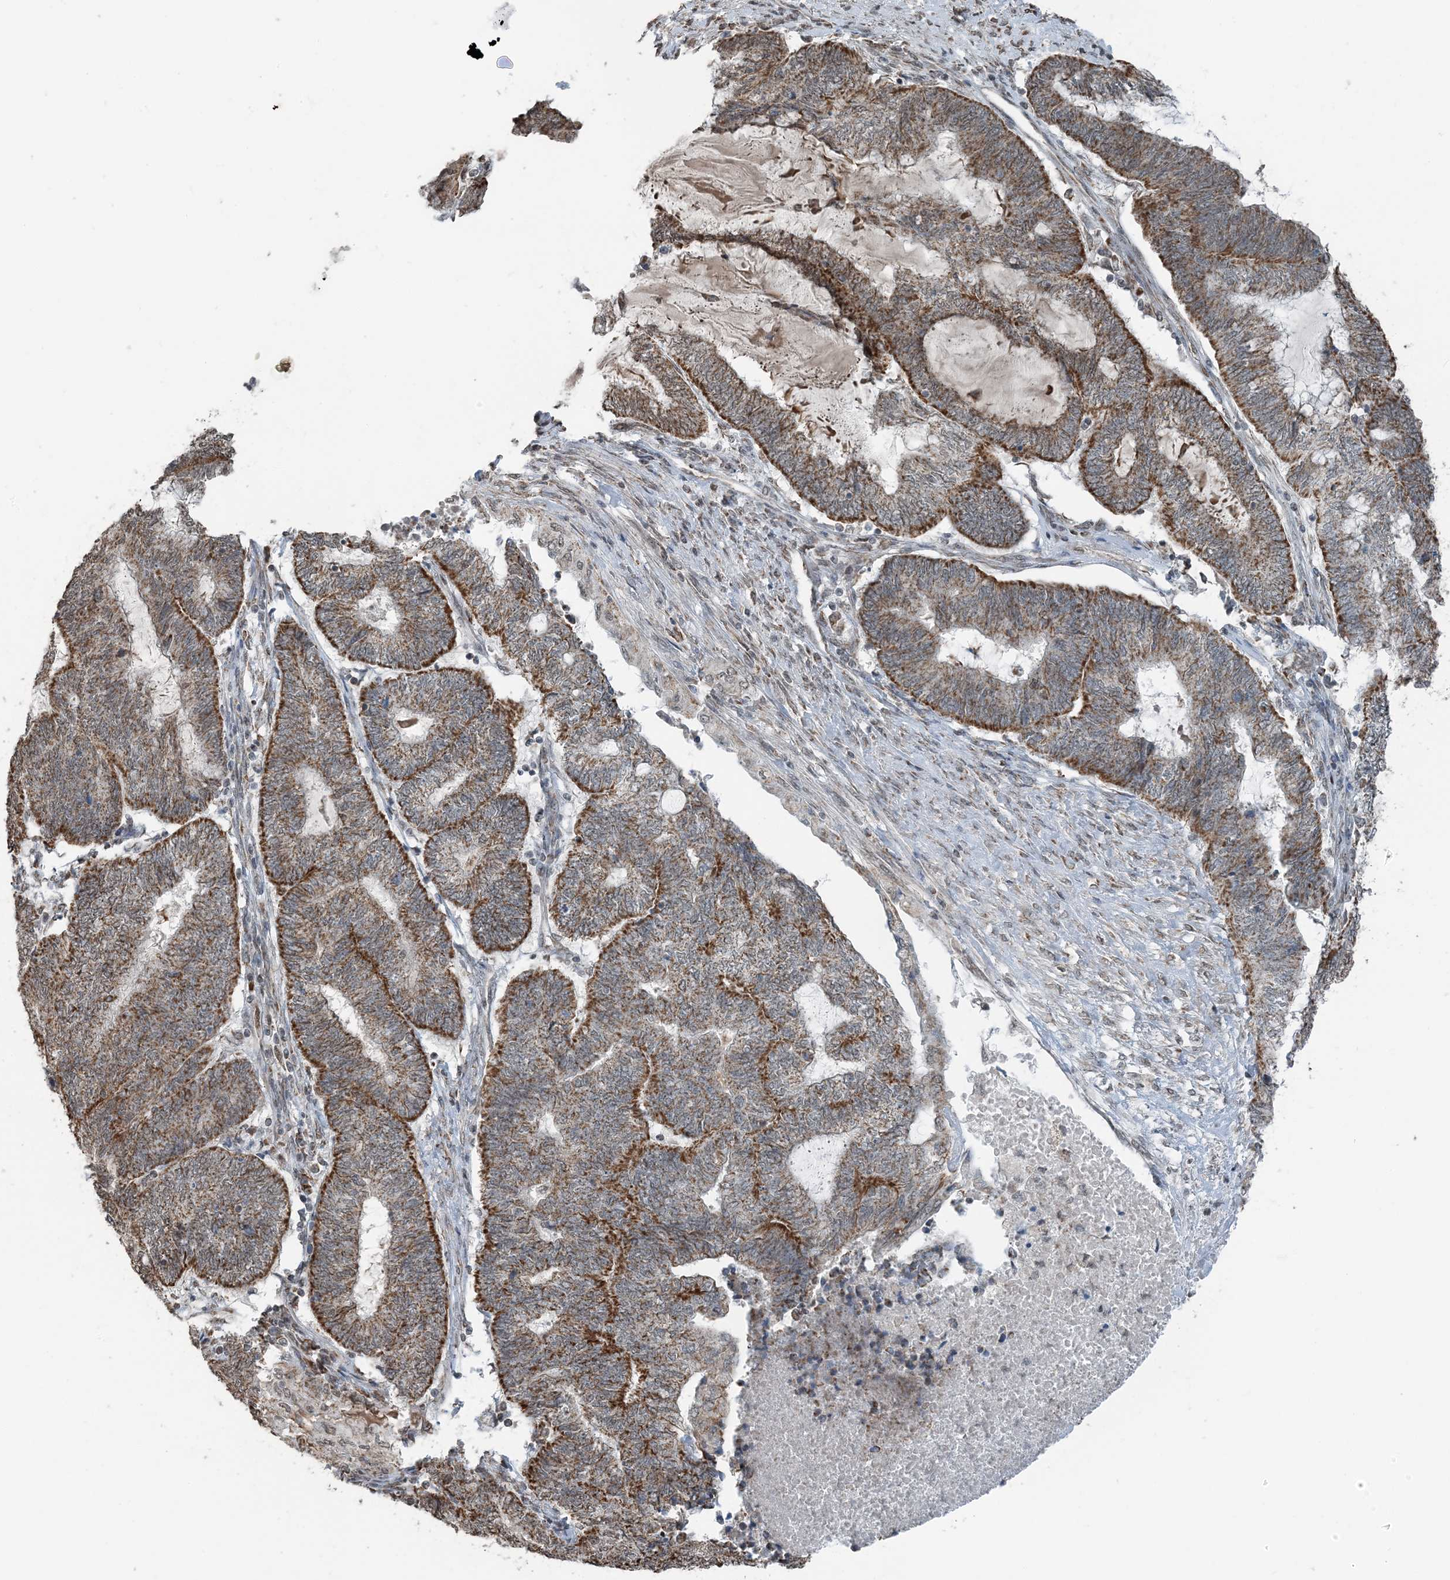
{"staining": {"intensity": "moderate", "quantity": ">75%", "location": "cytoplasmic/membranous"}, "tissue": "endometrial cancer", "cell_type": "Tumor cells", "image_type": "cancer", "snomed": [{"axis": "morphology", "description": "Adenocarcinoma, NOS"}, {"axis": "topography", "description": "Uterus"}, {"axis": "topography", "description": "Endometrium"}], "caption": "Approximately >75% of tumor cells in endometrial adenocarcinoma show moderate cytoplasmic/membranous protein positivity as visualized by brown immunohistochemical staining.", "gene": "PILRB", "patient": {"sex": "female", "age": 70}}